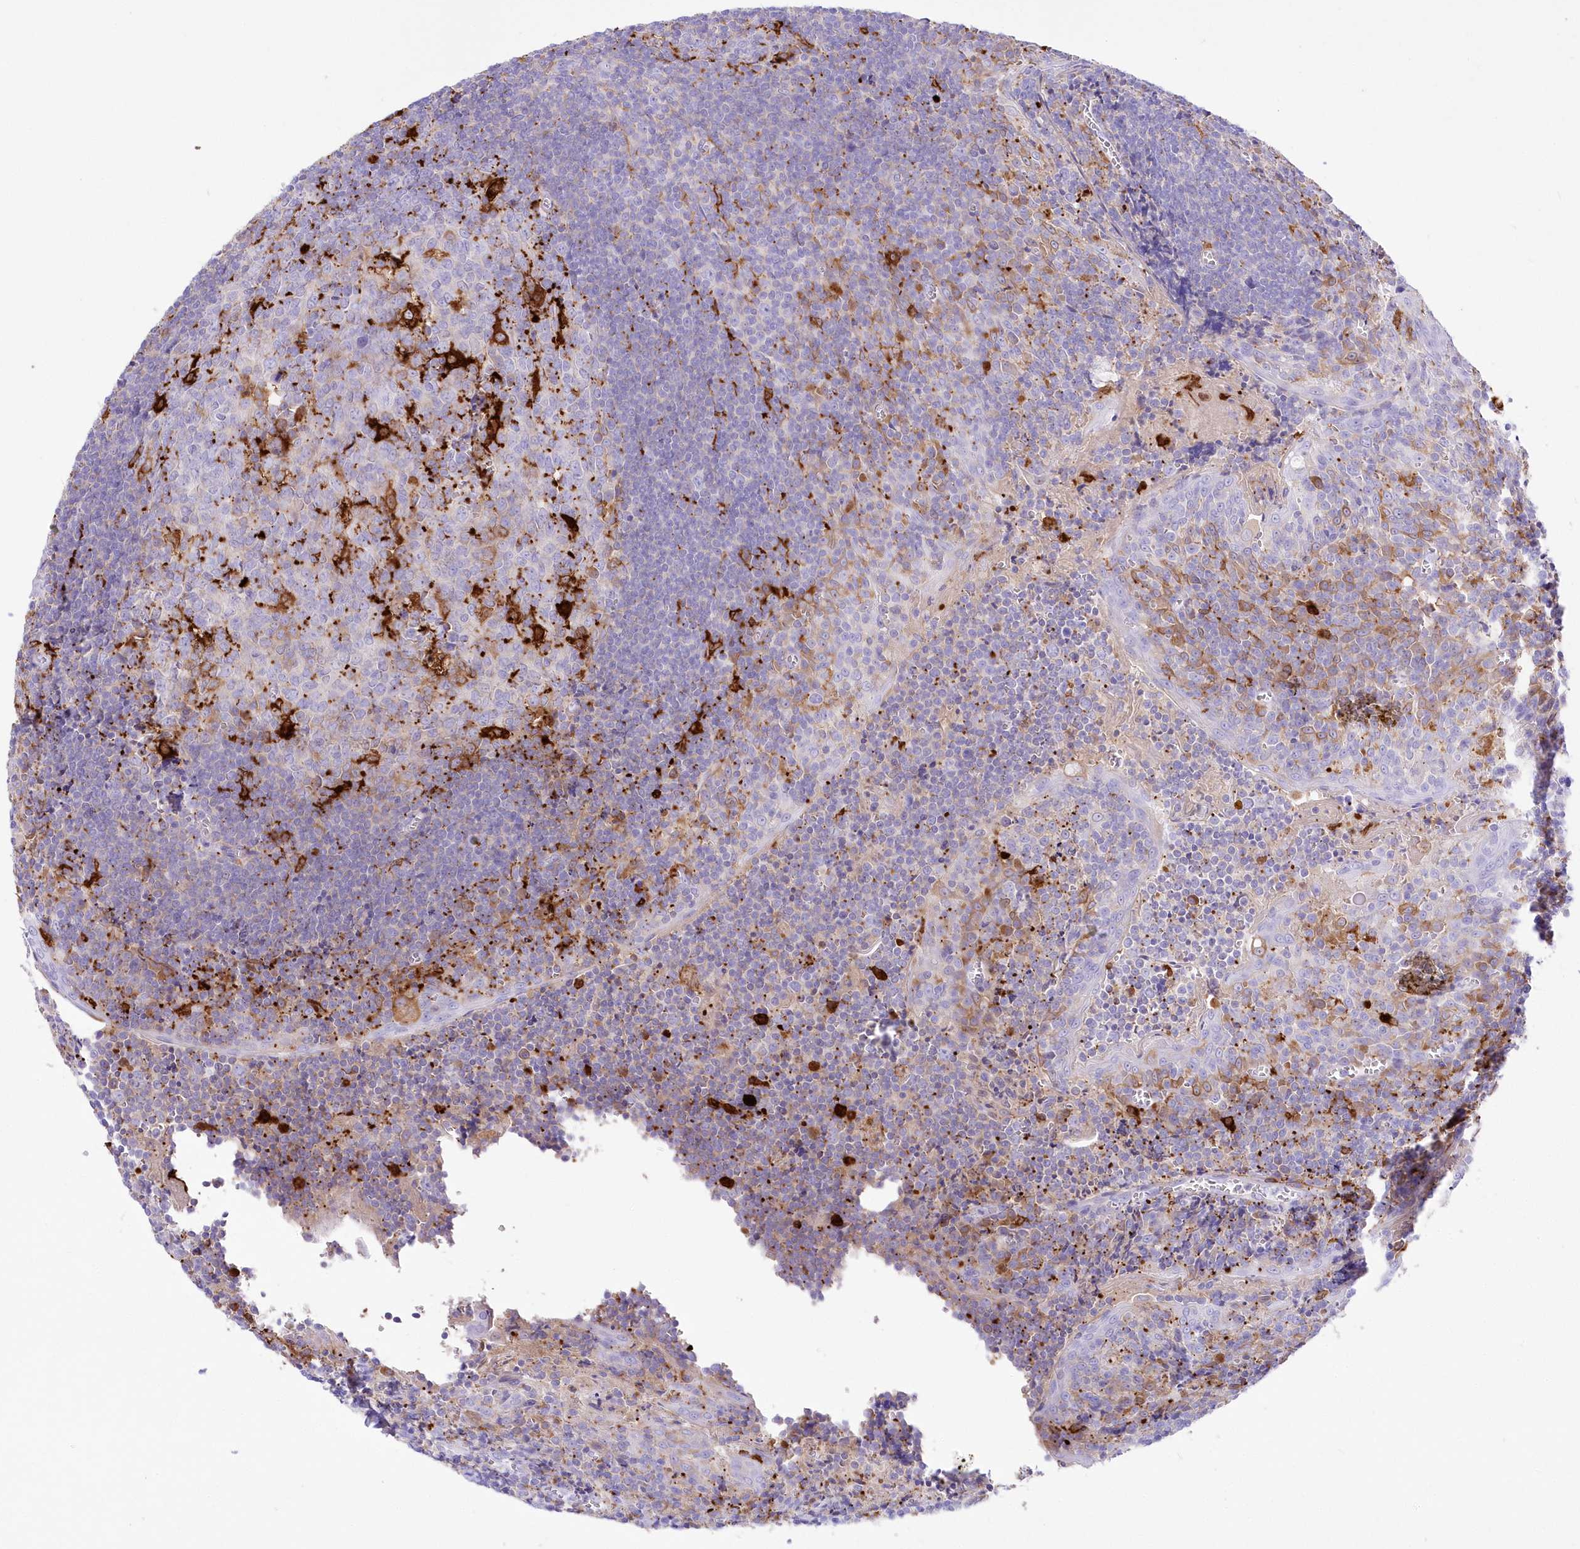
{"staining": {"intensity": "strong", "quantity": "<25%", "location": "cytoplasmic/membranous"}, "tissue": "tonsil", "cell_type": "Germinal center cells", "image_type": "normal", "snomed": [{"axis": "morphology", "description": "Normal tissue, NOS"}, {"axis": "topography", "description": "Tonsil"}], "caption": "Protein staining demonstrates strong cytoplasmic/membranous staining in about <25% of germinal center cells in normal tonsil. (DAB = brown stain, brightfield microscopy at high magnification).", "gene": "DNAJC19", "patient": {"sex": "male", "age": 27}}